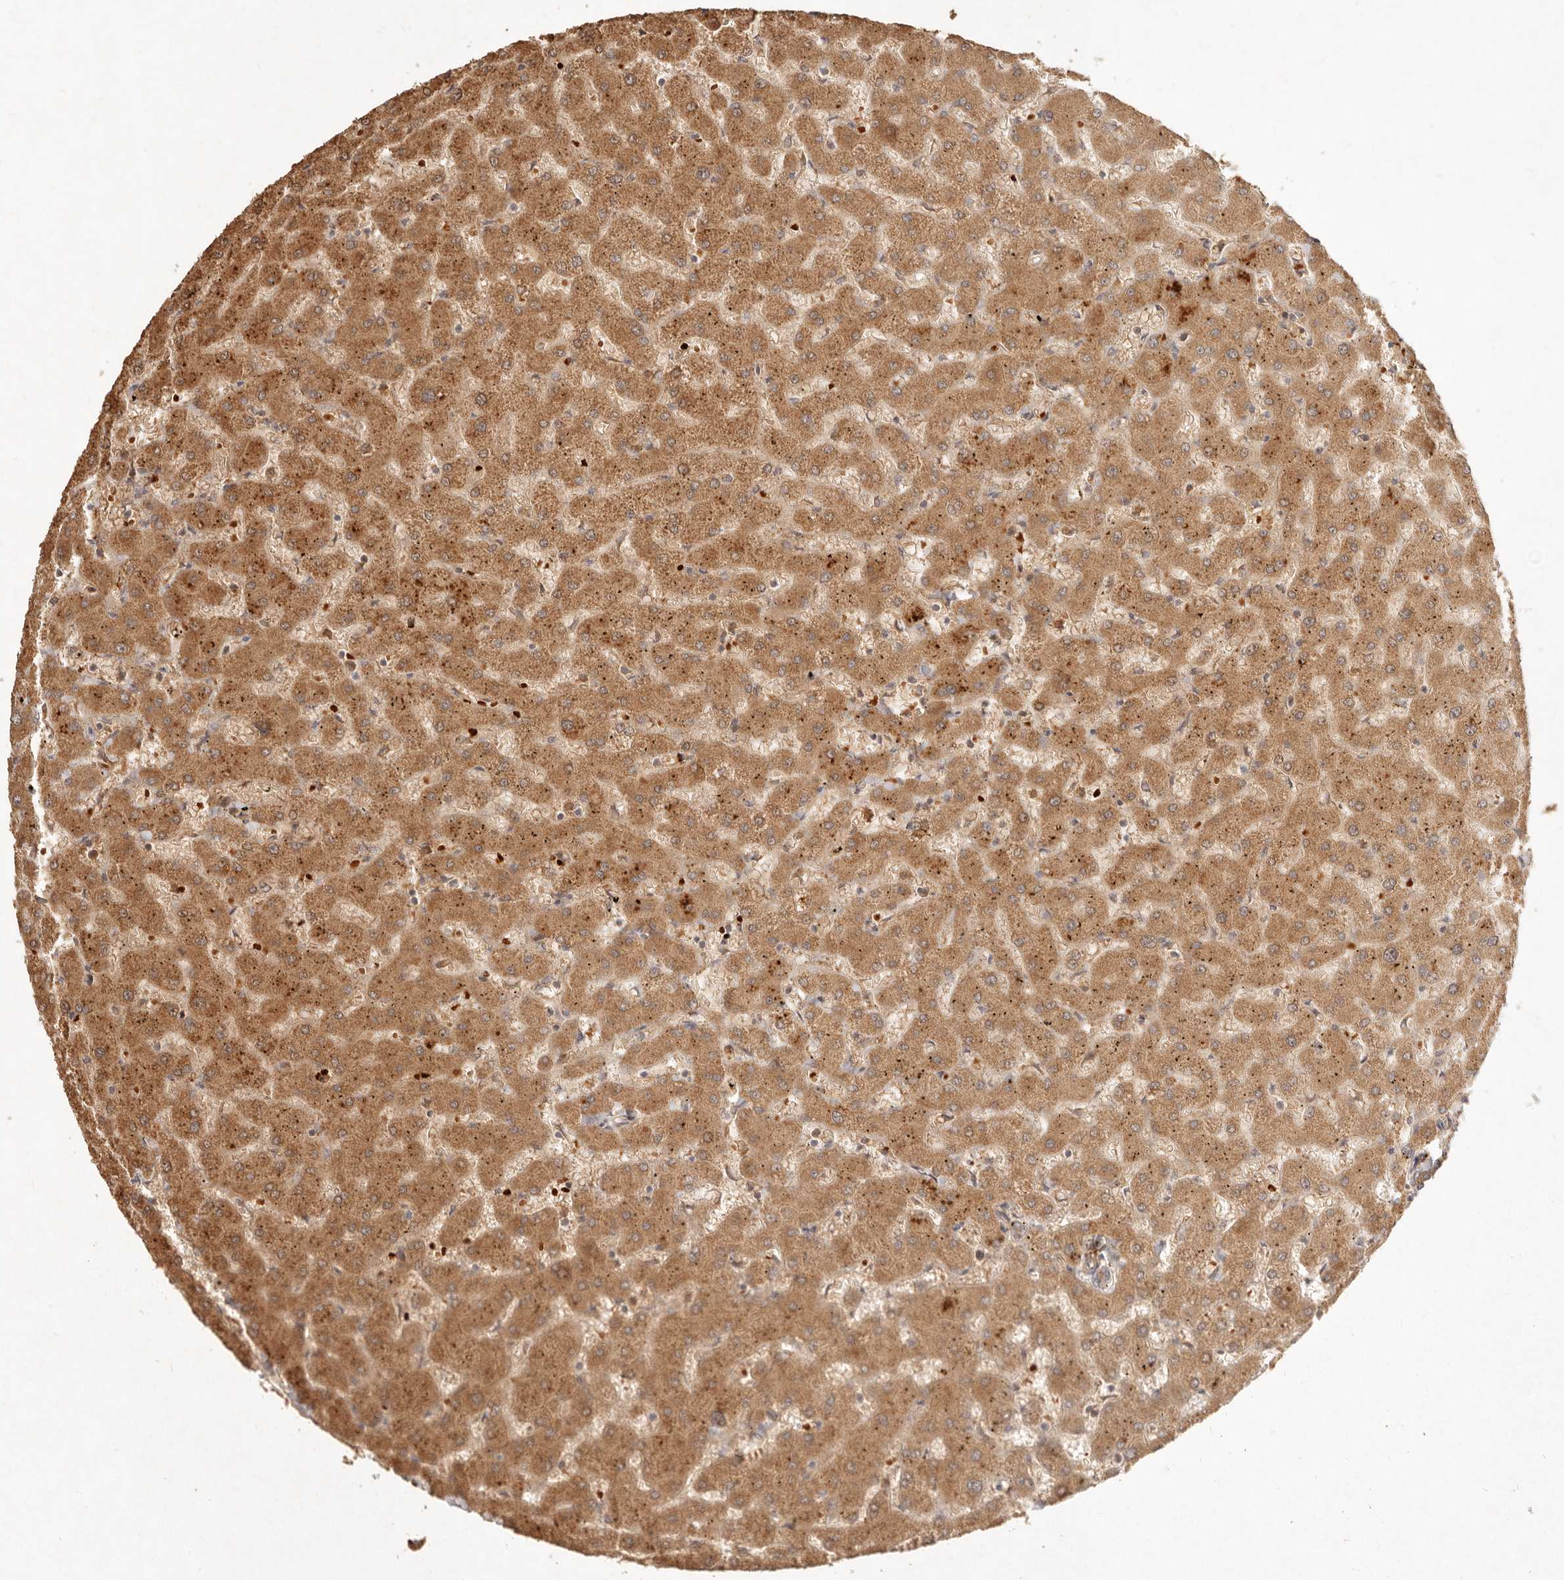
{"staining": {"intensity": "moderate", "quantity": ">75%", "location": "cytoplasmic/membranous"}, "tissue": "liver", "cell_type": "Cholangiocytes", "image_type": "normal", "snomed": [{"axis": "morphology", "description": "Normal tissue, NOS"}, {"axis": "topography", "description": "Liver"}], "caption": "Human liver stained with a brown dye reveals moderate cytoplasmic/membranous positive staining in about >75% of cholangiocytes.", "gene": "FREM2", "patient": {"sex": "female", "age": 63}}